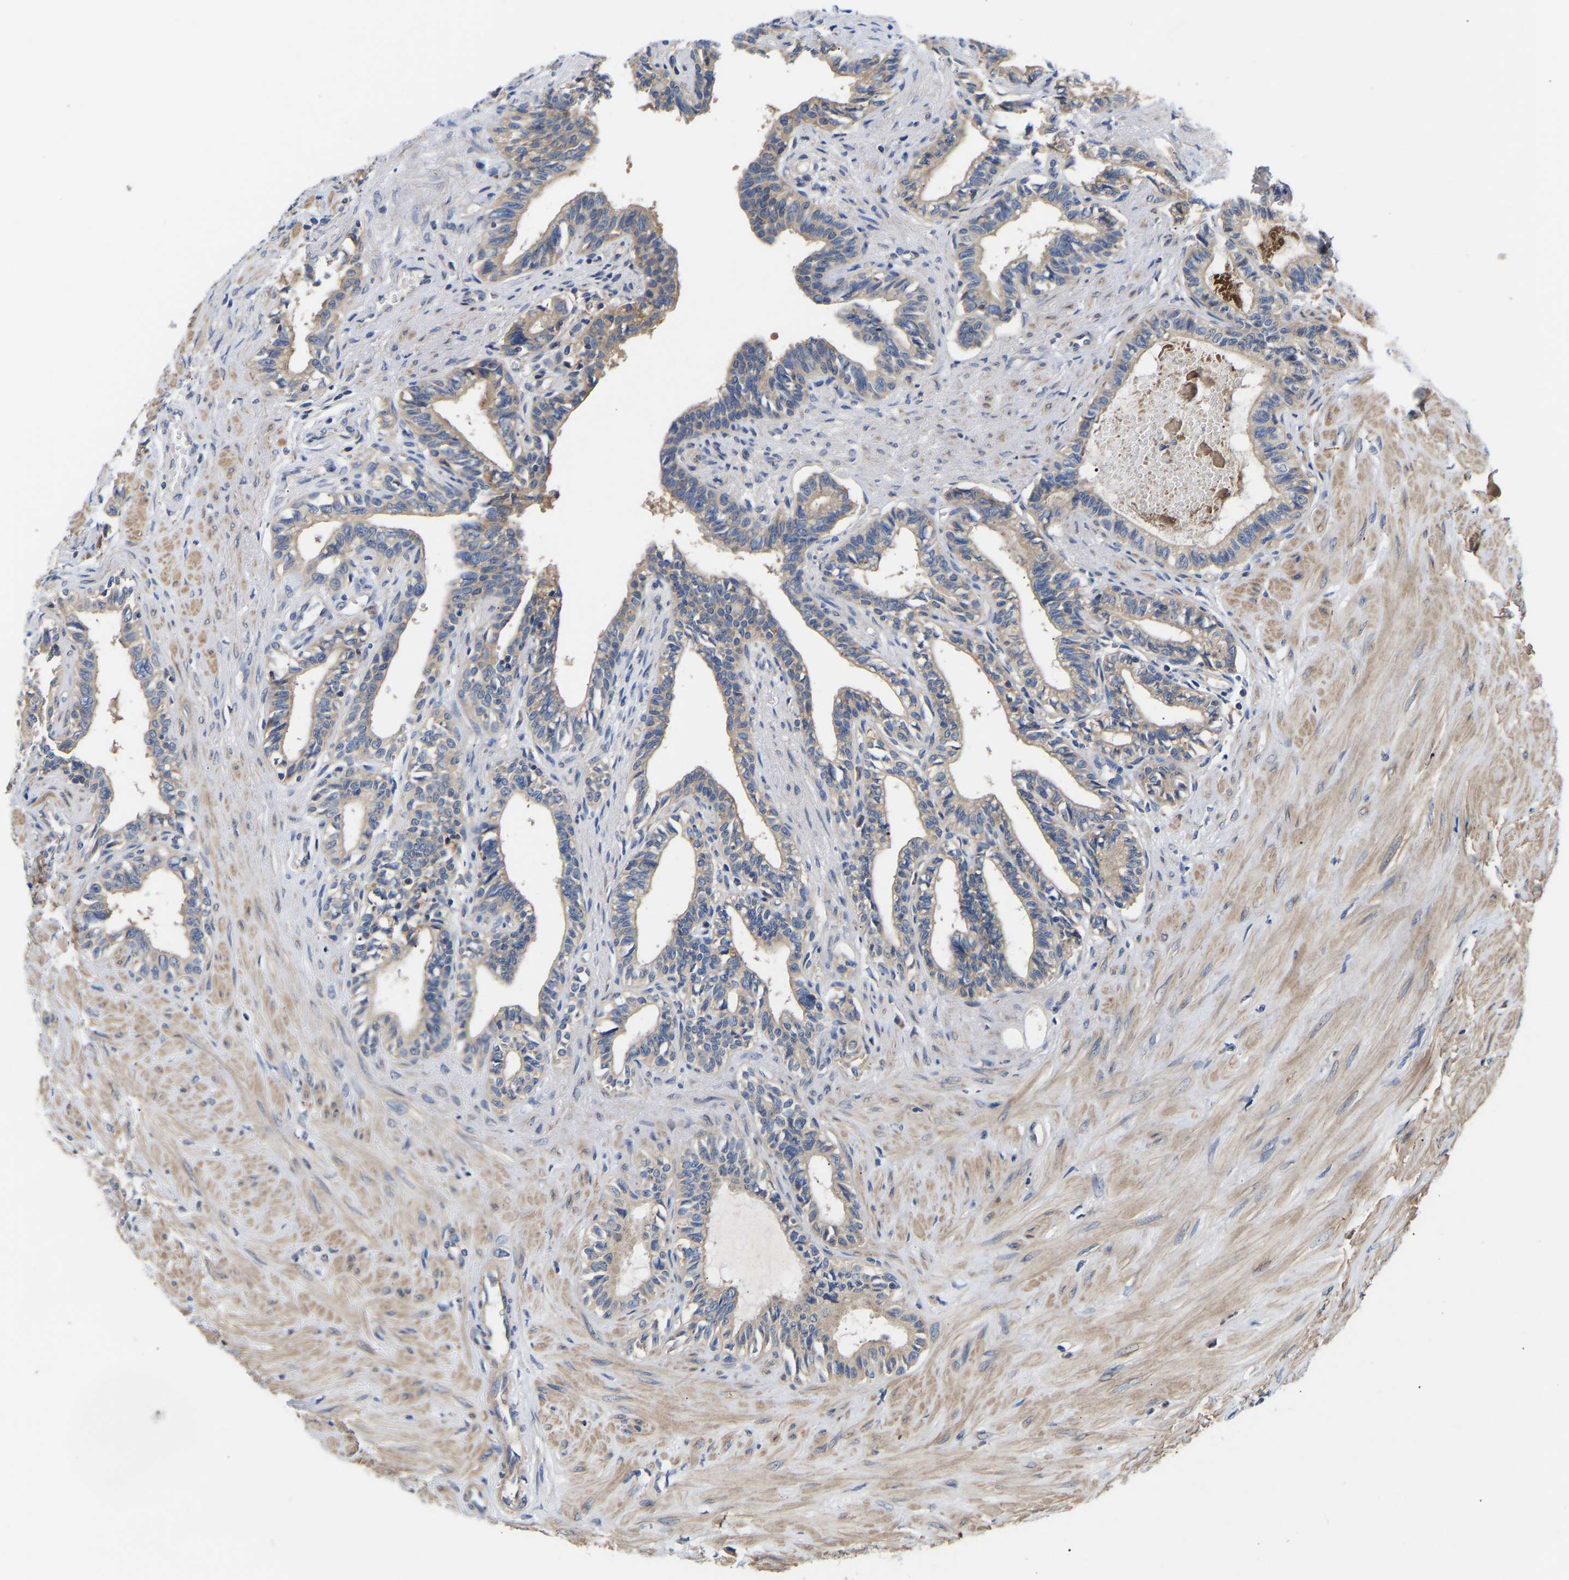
{"staining": {"intensity": "moderate", "quantity": "<25%", "location": "cytoplasmic/membranous"}, "tissue": "seminal vesicle", "cell_type": "Glandular cells", "image_type": "normal", "snomed": [{"axis": "morphology", "description": "Normal tissue, NOS"}, {"axis": "morphology", "description": "Adenocarcinoma, High grade"}, {"axis": "topography", "description": "Prostate"}, {"axis": "topography", "description": "Seminal veicle"}], "caption": "Protein expression analysis of benign seminal vesicle reveals moderate cytoplasmic/membranous staining in about <25% of glandular cells.", "gene": "AIMP2", "patient": {"sex": "male", "age": 55}}